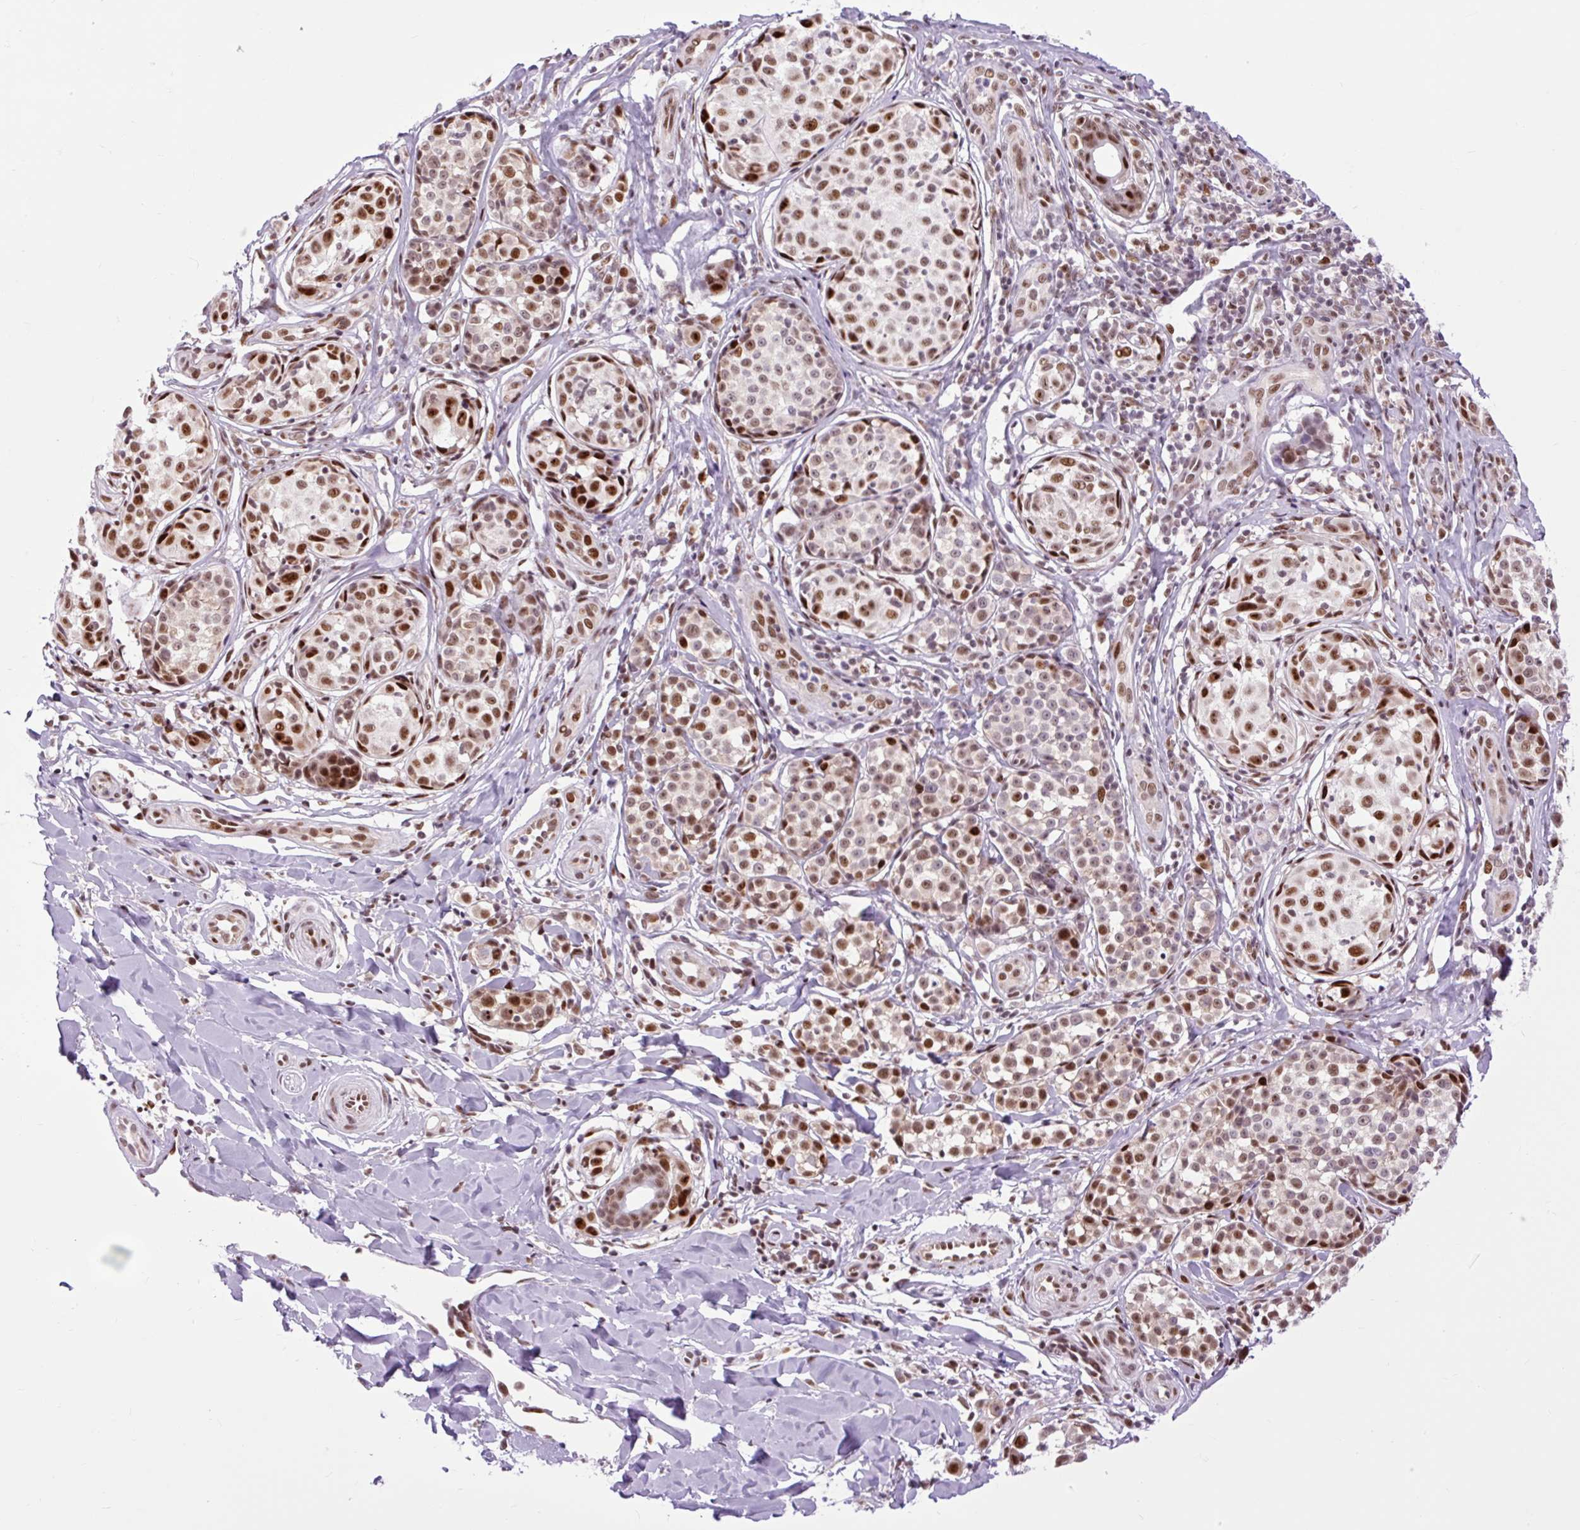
{"staining": {"intensity": "moderate", "quantity": ">75%", "location": "nuclear"}, "tissue": "melanoma", "cell_type": "Tumor cells", "image_type": "cancer", "snomed": [{"axis": "morphology", "description": "Malignant melanoma, NOS"}, {"axis": "topography", "description": "Skin"}], "caption": "A brown stain highlights moderate nuclear positivity of a protein in malignant melanoma tumor cells.", "gene": "CLK2", "patient": {"sex": "female", "age": 35}}